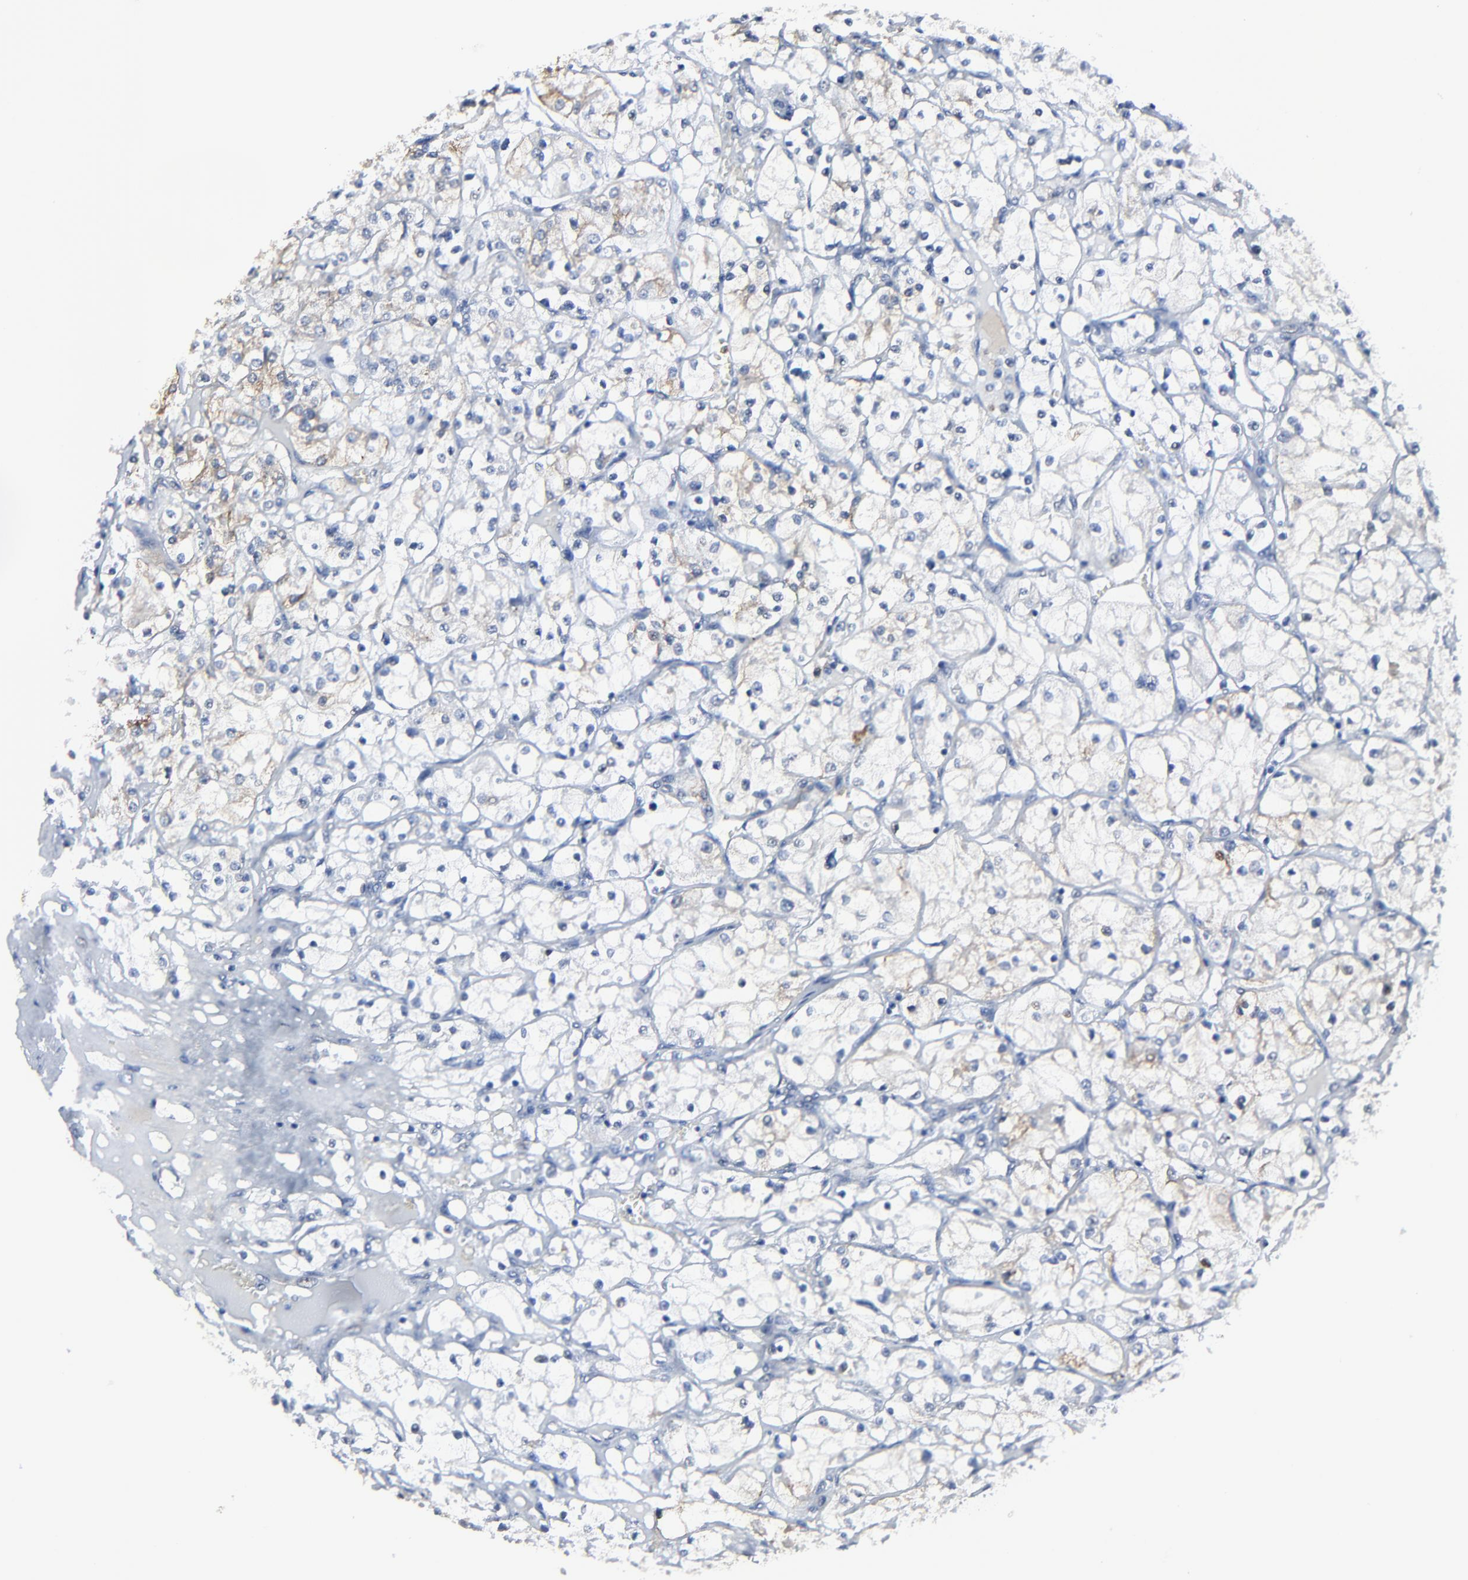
{"staining": {"intensity": "negative", "quantity": "none", "location": "none"}, "tissue": "renal cancer", "cell_type": "Tumor cells", "image_type": "cancer", "snomed": [{"axis": "morphology", "description": "Adenocarcinoma, NOS"}, {"axis": "topography", "description": "Kidney"}], "caption": "IHC micrograph of neoplastic tissue: human renal cancer (adenocarcinoma) stained with DAB (3,3'-diaminobenzidine) demonstrates no significant protein staining in tumor cells.", "gene": "BIRC3", "patient": {"sex": "male", "age": 61}}